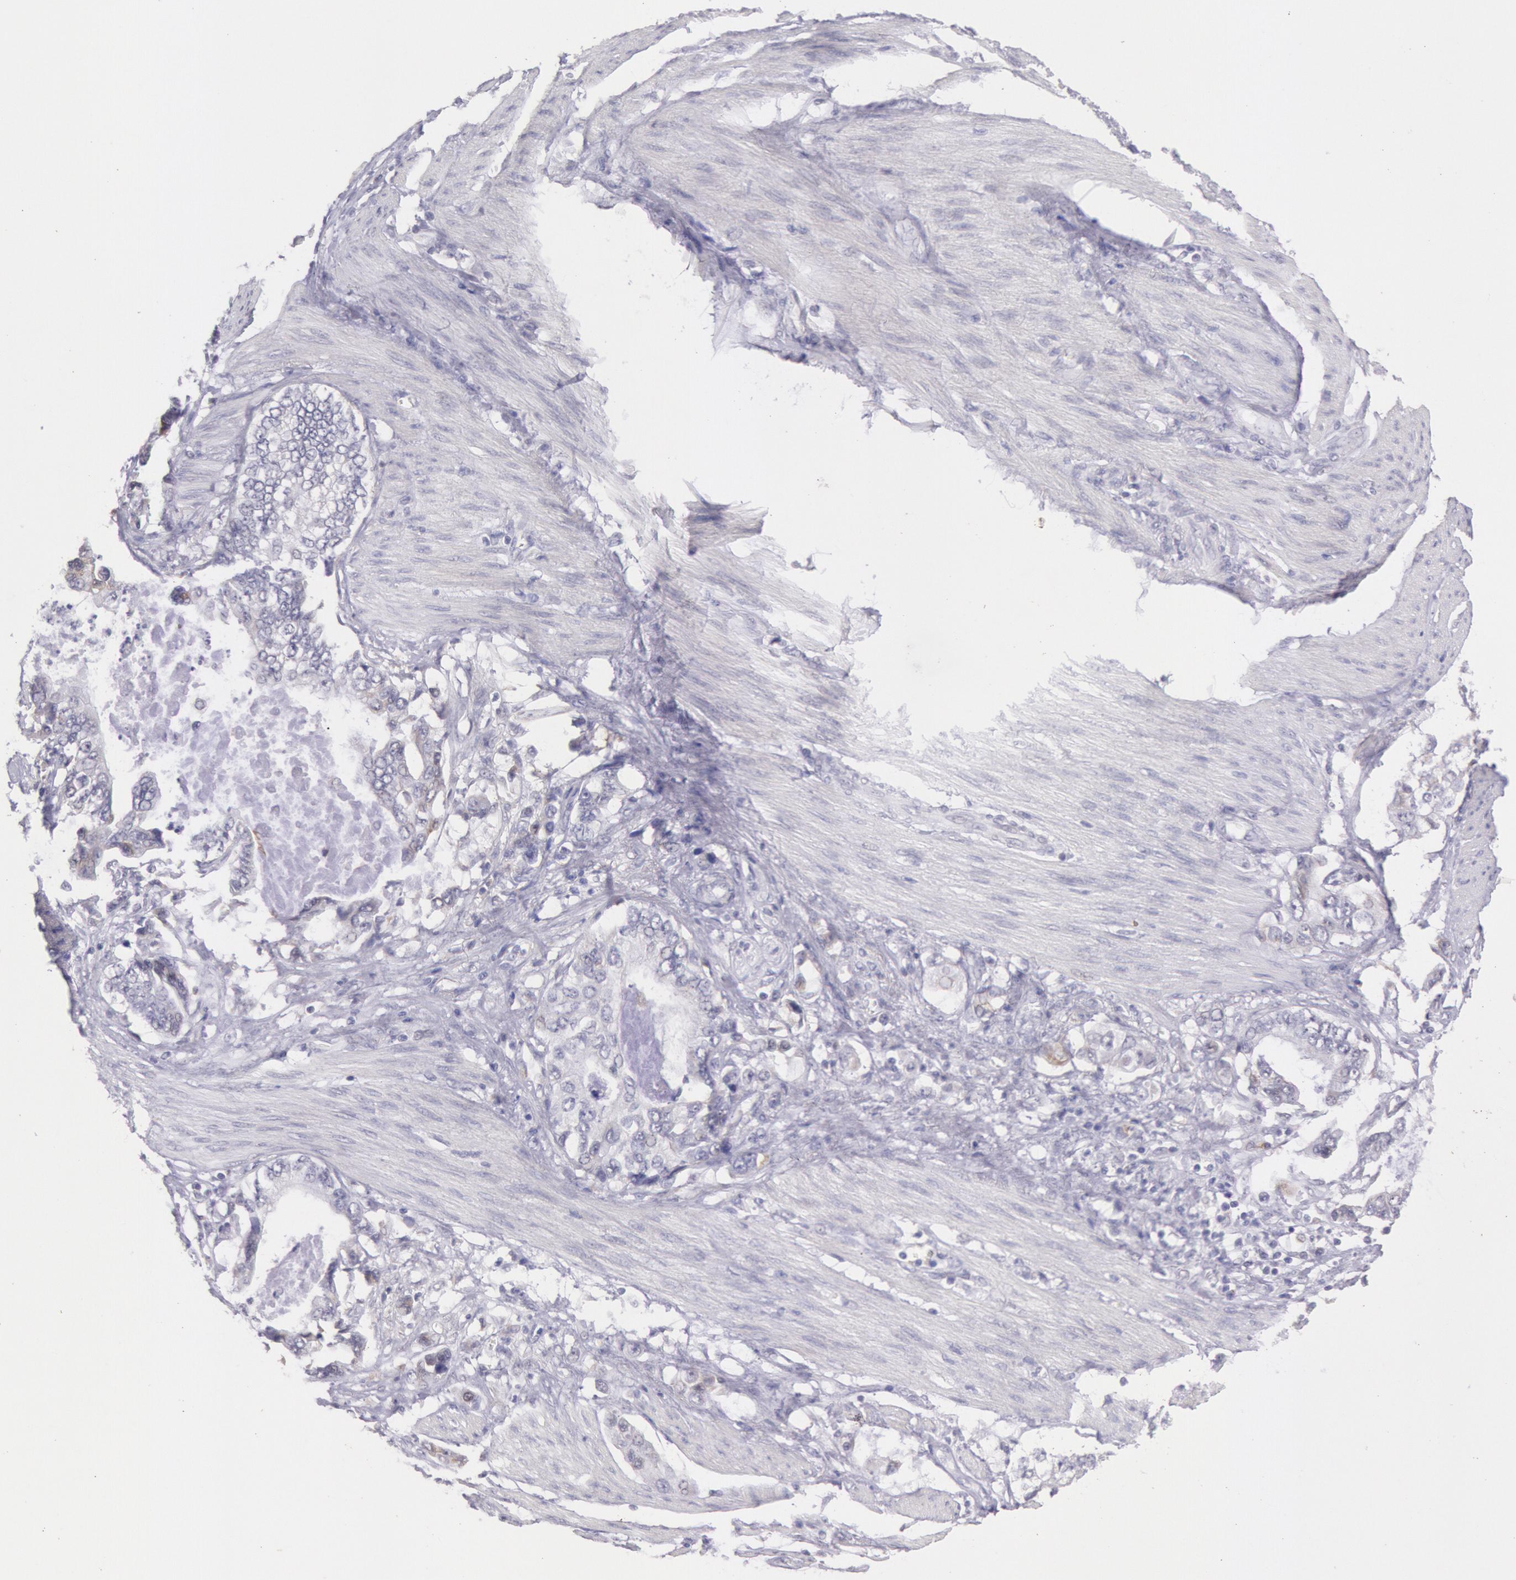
{"staining": {"intensity": "weak", "quantity": "<25%", "location": "cytoplasmic/membranous"}, "tissue": "stomach cancer", "cell_type": "Tumor cells", "image_type": "cancer", "snomed": [{"axis": "morphology", "description": "Adenocarcinoma, NOS"}, {"axis": "topography", "description": "Pancreas"}, {"axis": "topography", "description": "Stomach, upper"}], "caption": "Tumor cells are negative for brown protein staining in stomach adenocarcinoma.", "gene": "FRMD6", "patient": {"sex": "male", "age": 77}}